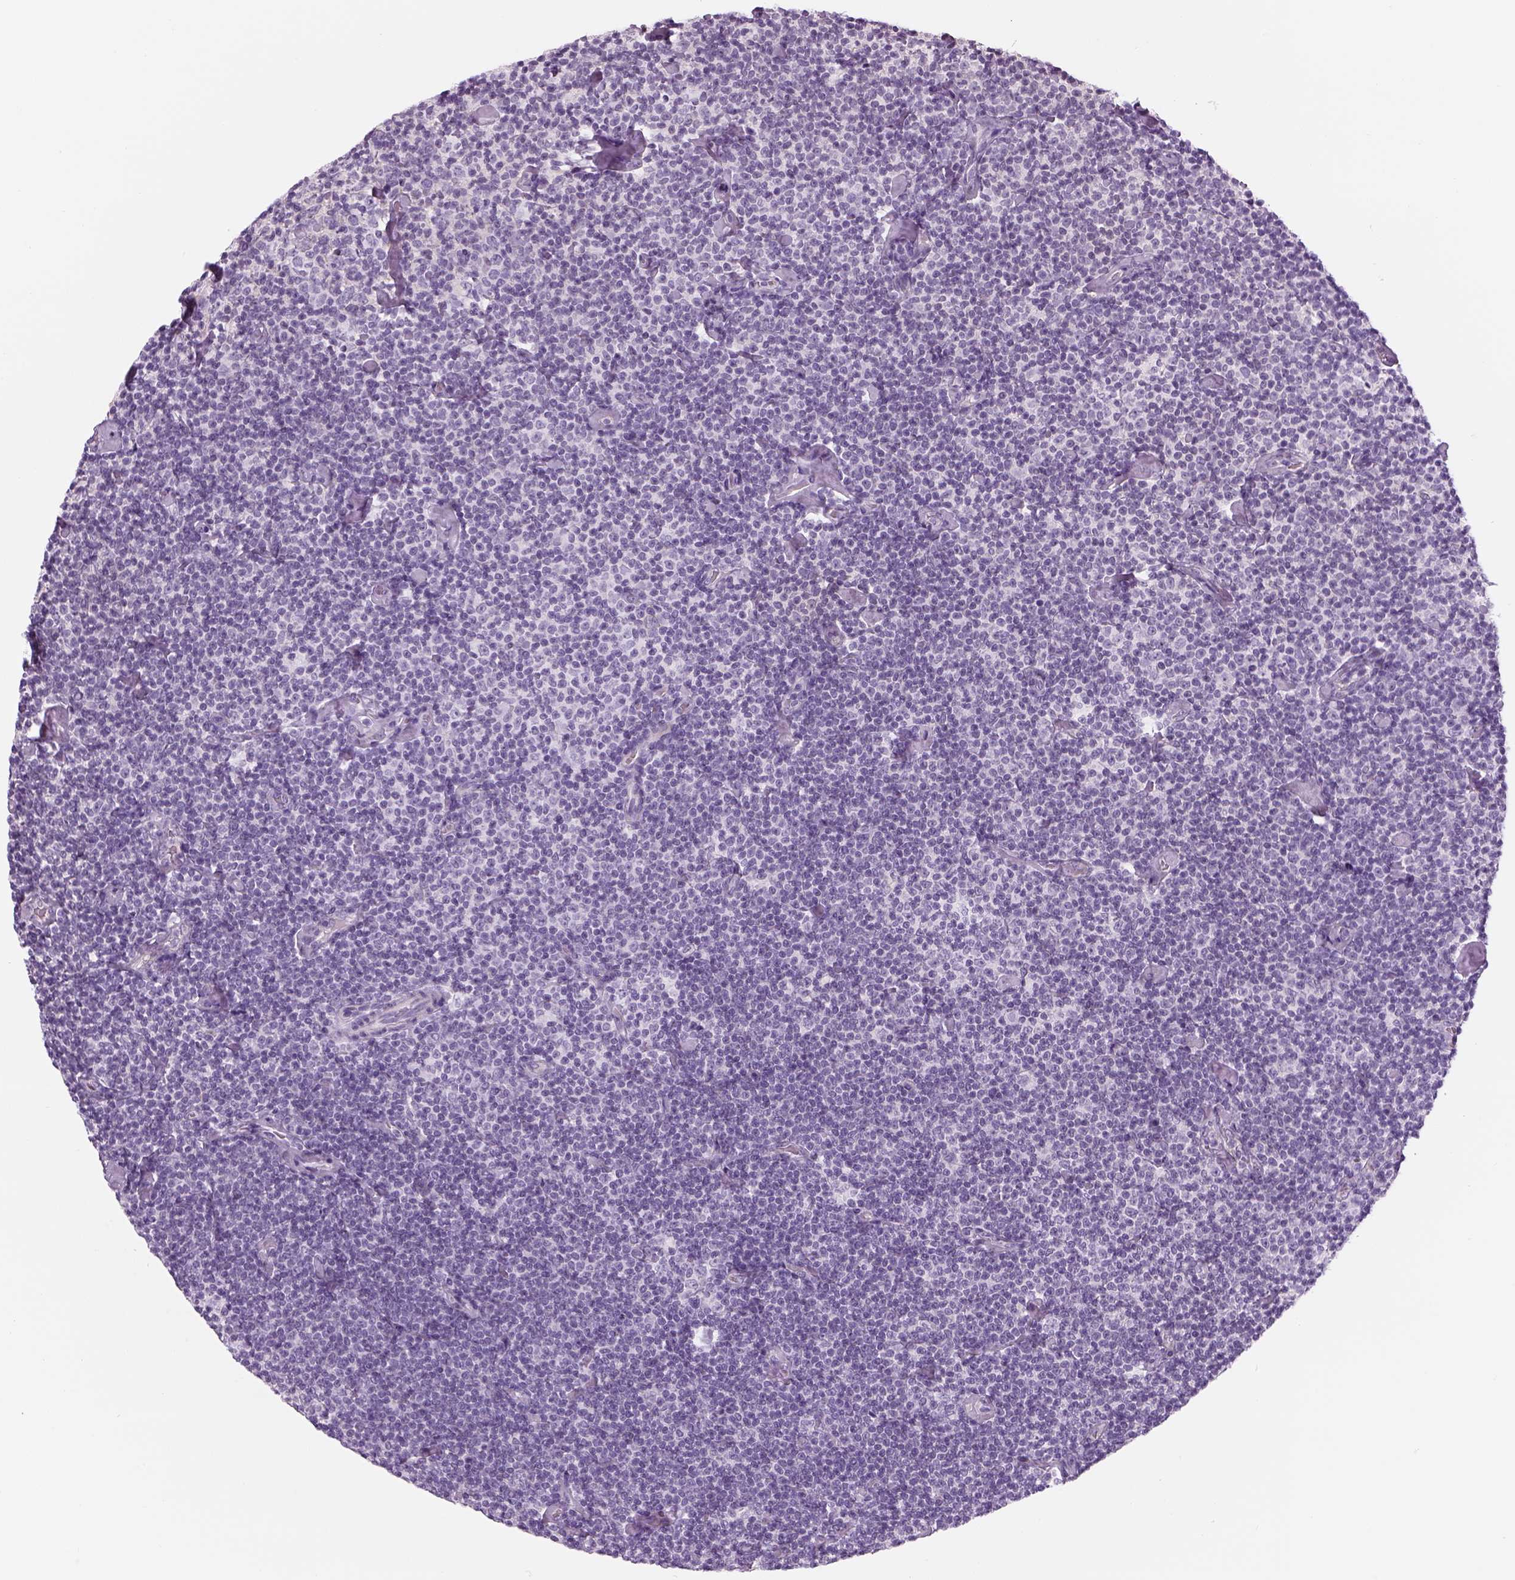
{"staining": {"intensity": "negative", "quantity": "none", "location": "none"}, "tissue": "lymphoma", "cell_type": "Tumor cells", "image_type": "cancer", "snomed": [{"axis": "morphology", "description": "Malignant lymphoma, non-Hodgkin's type, Low grade"}, {"axis": "topography", "description": "Lymph node"}], "caption": "Image shows no significant protein expression in tumor cells of lymphoma.", "gene": "KCNMB4", "patient": {"sex": "male", "age": 81}}